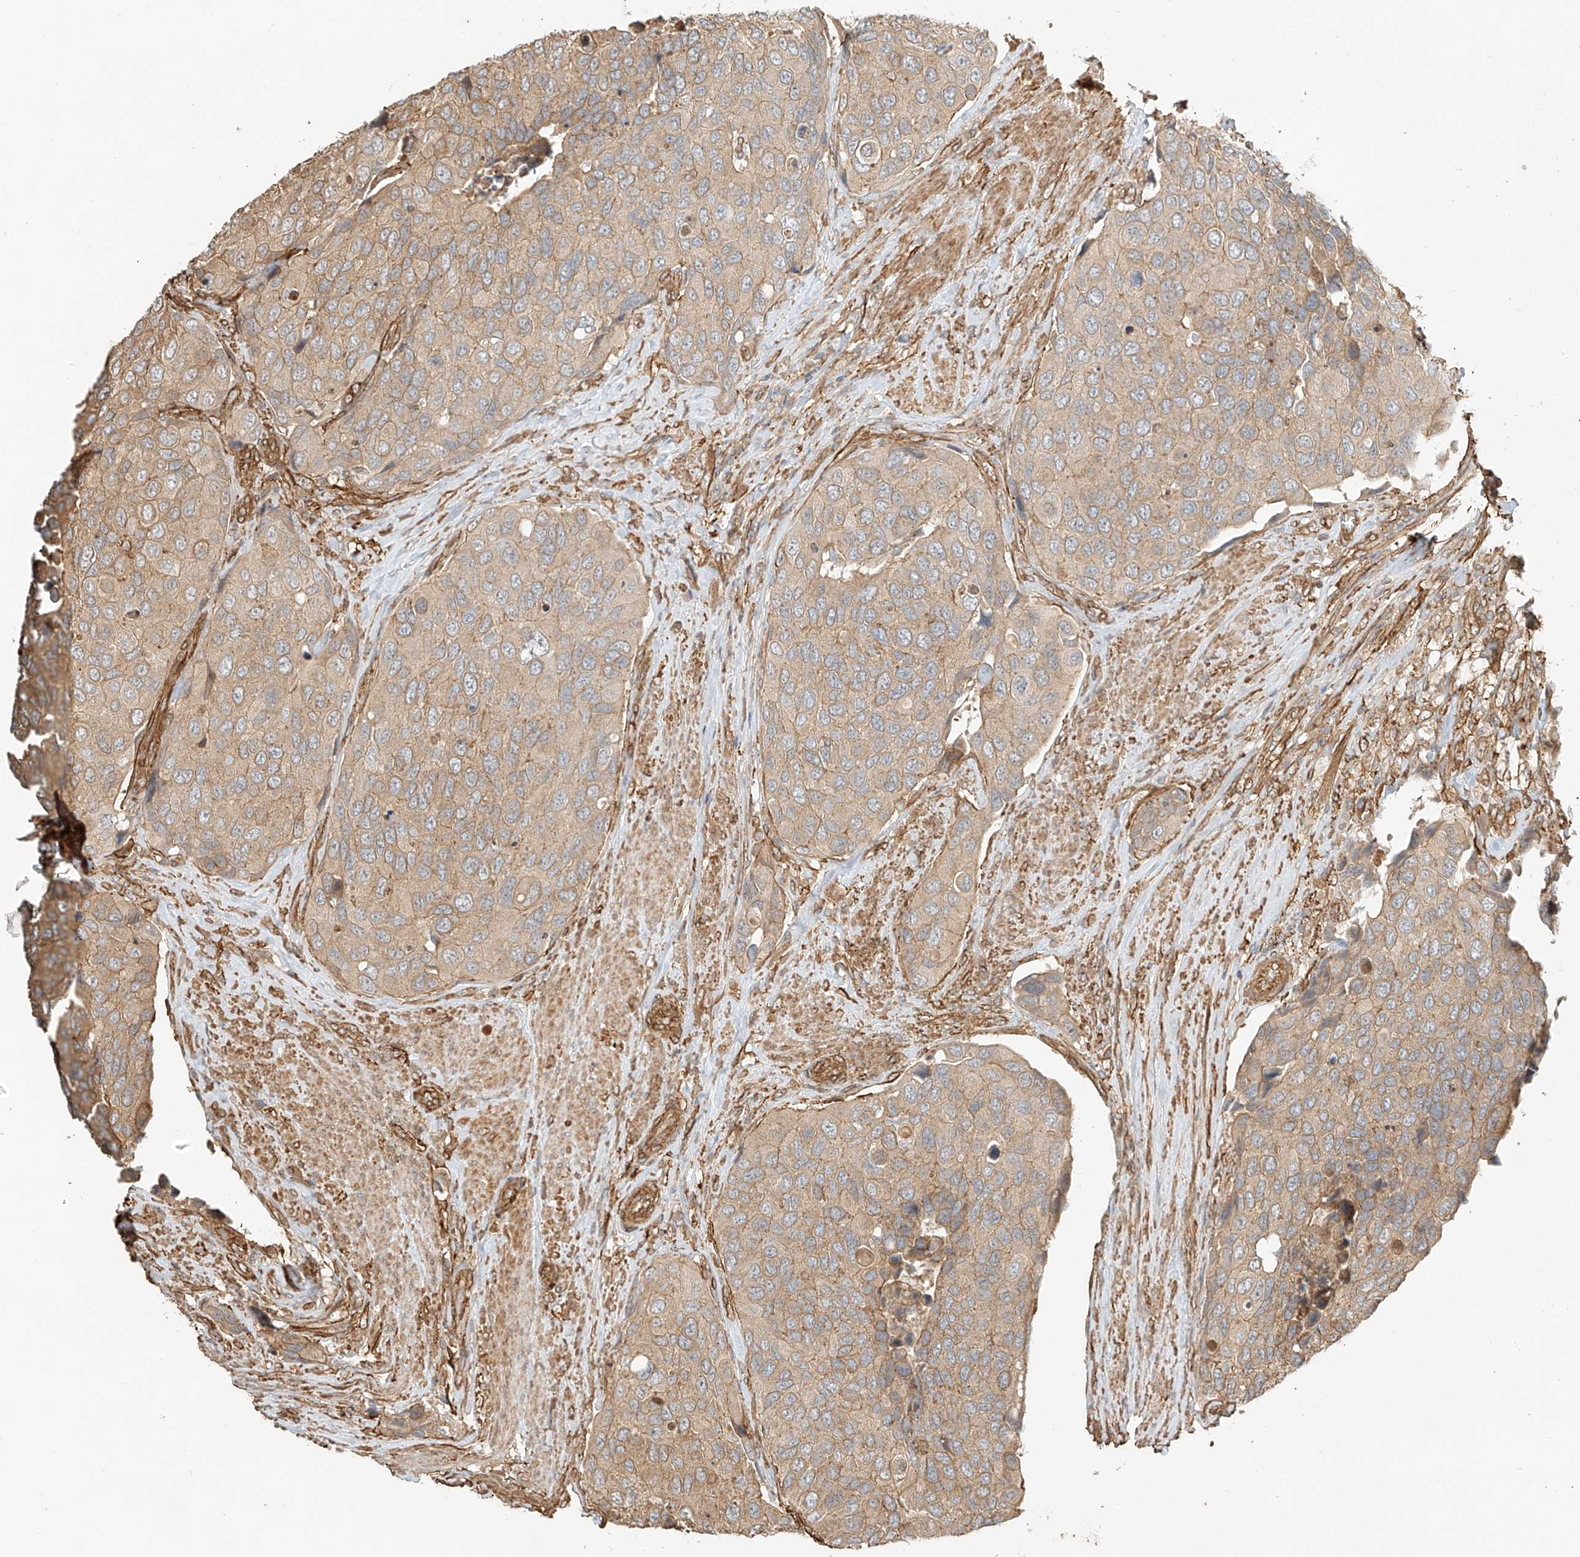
{"staining": {"intensity": "weak", "quantity": ">75%", "location": "cytoplasmic/membranous"}, "tissue": "urothelial cancer", "cell_type": "Tumor cells", "image_type": "cancer", "snomed": [{"axis": "morphology", "description": "Urothelial carcinoma, High grade"}, {"axis": "topography", "description": "Urinary bladder"}], "caption": "A brown stain shows weak cytoplasmic/membranous positivity of a protein in urothelial carcinoma (high-grade) tumor cells. (DAB (3,3'-diaminobenzidine) IHC, brown staining for protein, blue staining for nuclei).", "gene": "CSMD3", "patient": {"sex": "male", "age": 74}}